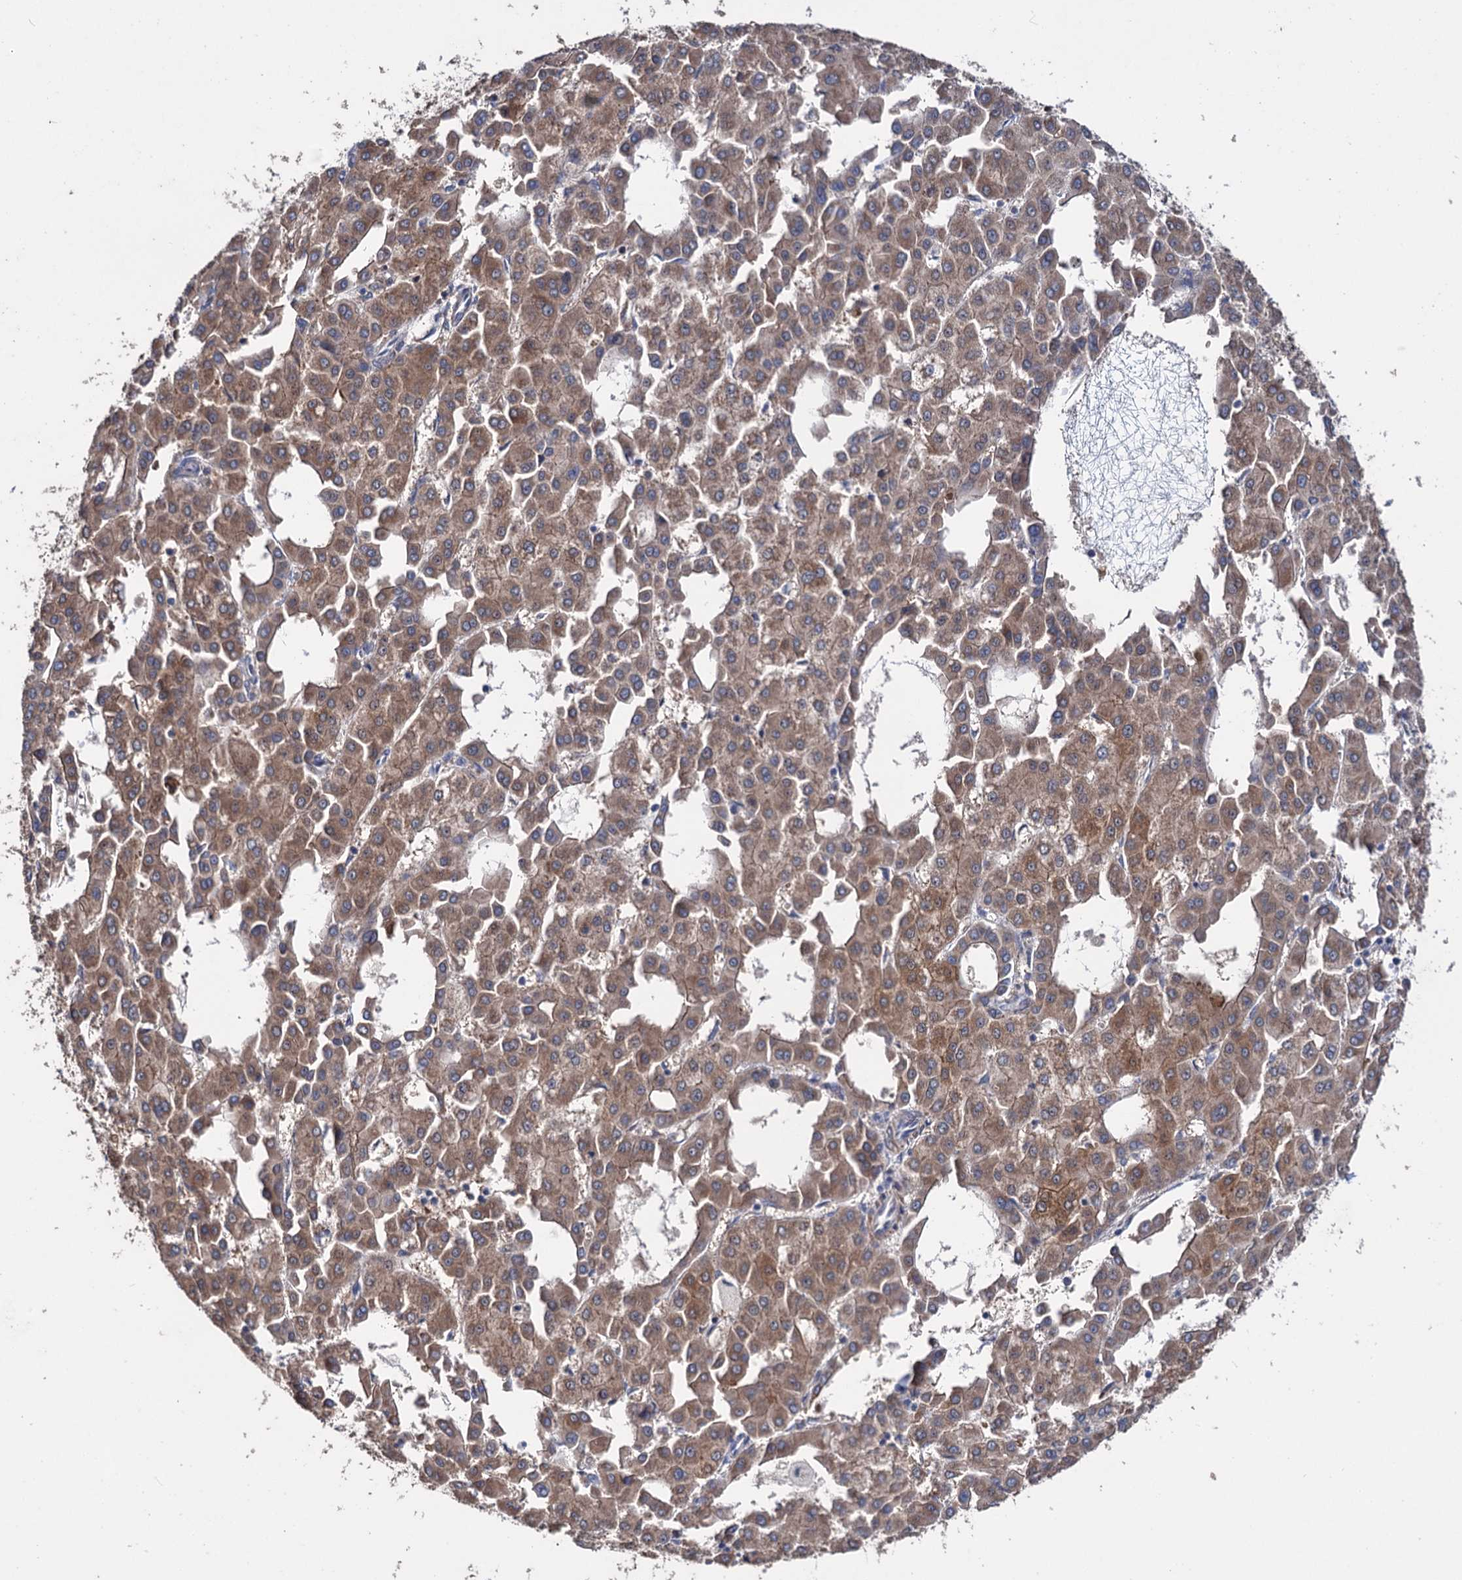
{"staining": {"intensity": "moderate", "quantity": ">75%", "location": "cytoplasmic/membranous"}, "tissue": "liver cancer", "cell_type": "Tumor cells", "image_type": "cancer", "snomed": [{"axis": "morphology", "description": "Carcinoma, Hepatocellular, NOS"}, {"axis": "topography", "description": "Liver"}], "caption": "Immunohistochemical staining of hepatocellular carcinoma (liver) exhibits medium levels of moderate cytoplasmic/membranous expression in about >75% of tumor cells.", "gene": "CLPB", "patient": {"sex": "male", "age": 47}}